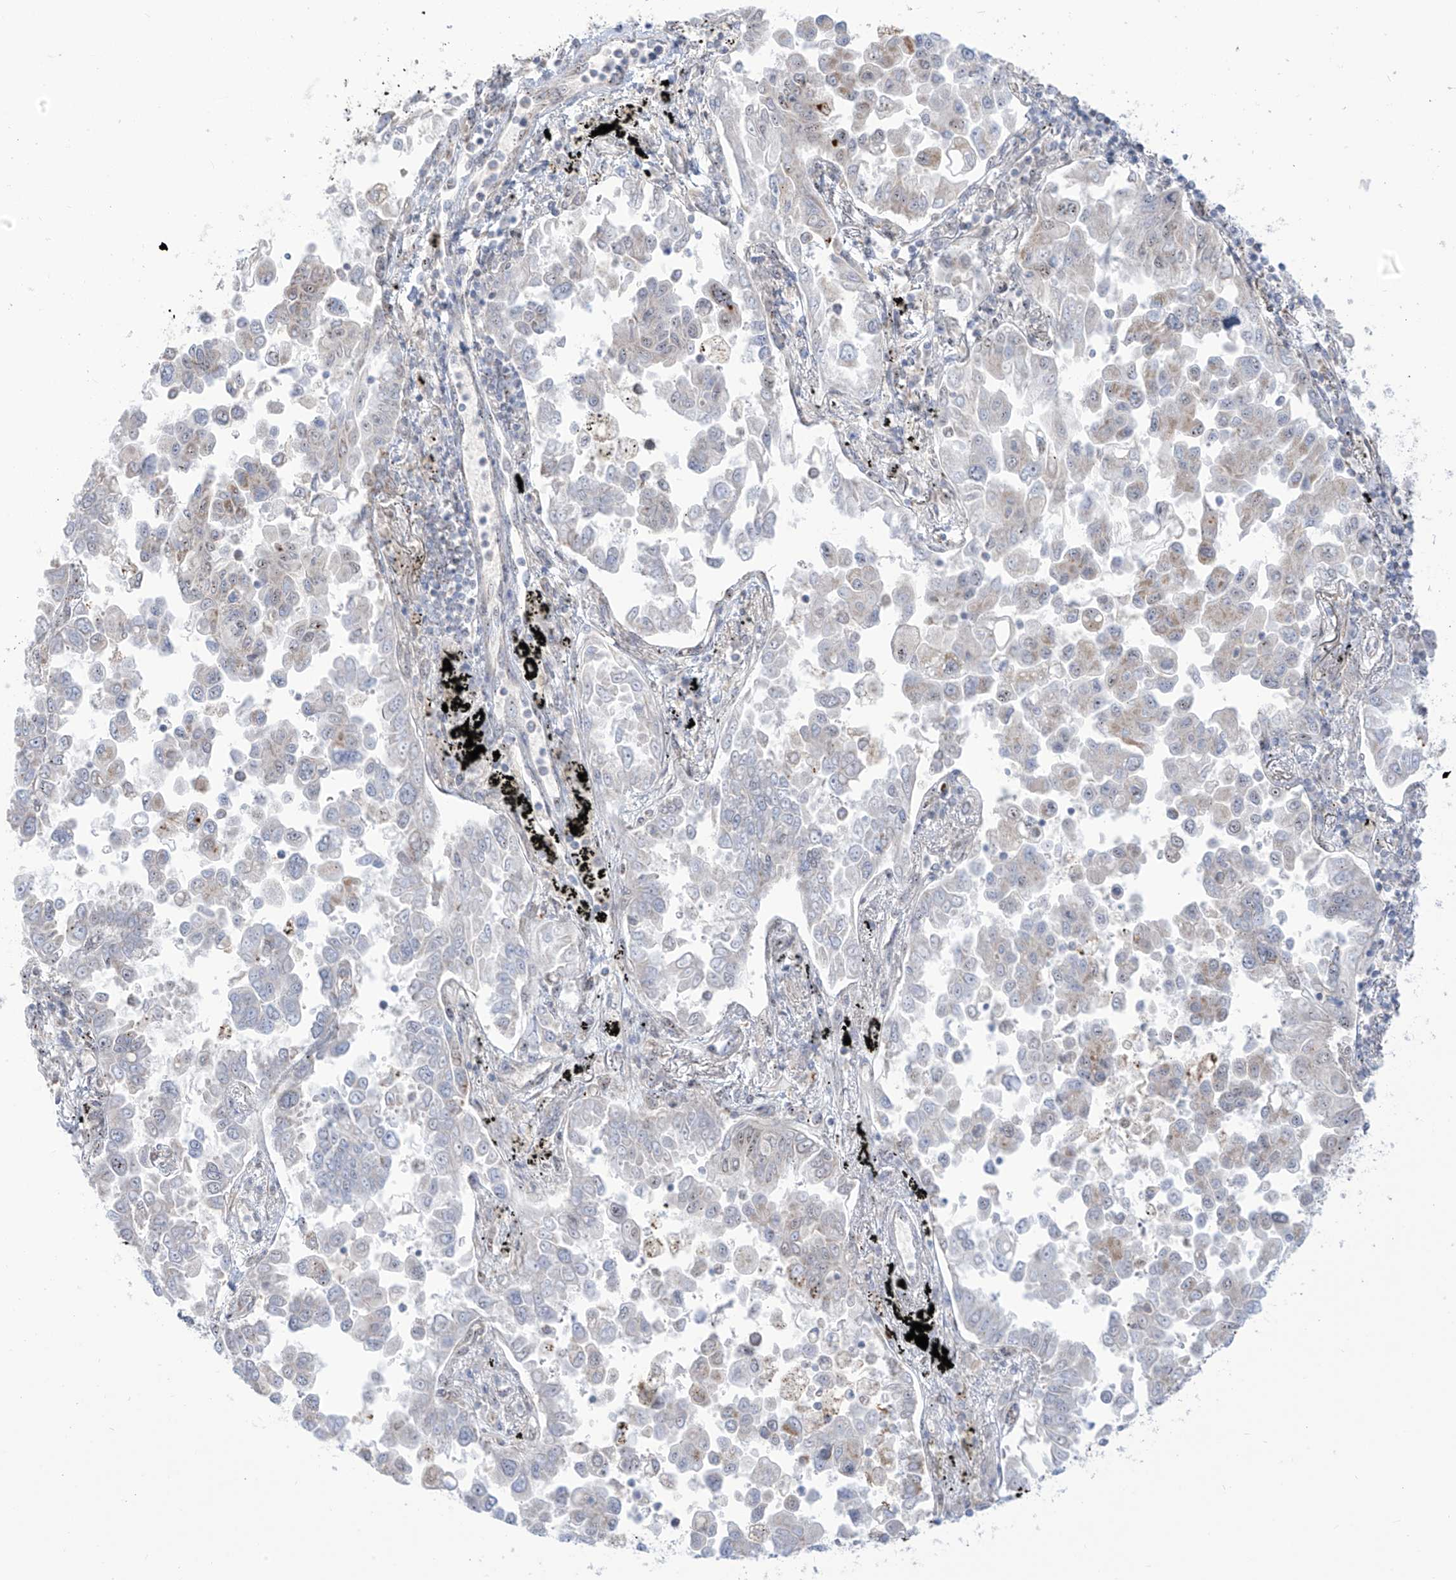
{"staining": {"intensity": "negative", "quantity": "none", "location": "none"}, "tissue": "lung cancer", "cell_type": "Tumor cells", "image_type": "cancer", "snomed": [{"axis": "morphology", "description": "Adenocarcinoma, NOS"}, {"axis": "topography", "description": "Lung"}], "caption": "A photomicrograph of lung cancer stained for a protein demonstrates no brown staining in tumor cells. (Stains: DAB (3,3'-diaminobenzidine) immunohistochemistry (IHC) with hematoxylin counter stain, Microscopy: brightfield microscopy at high magnification).", "gene": "ARHGEF40", "patient": {"sex": "female", "age": 67}}